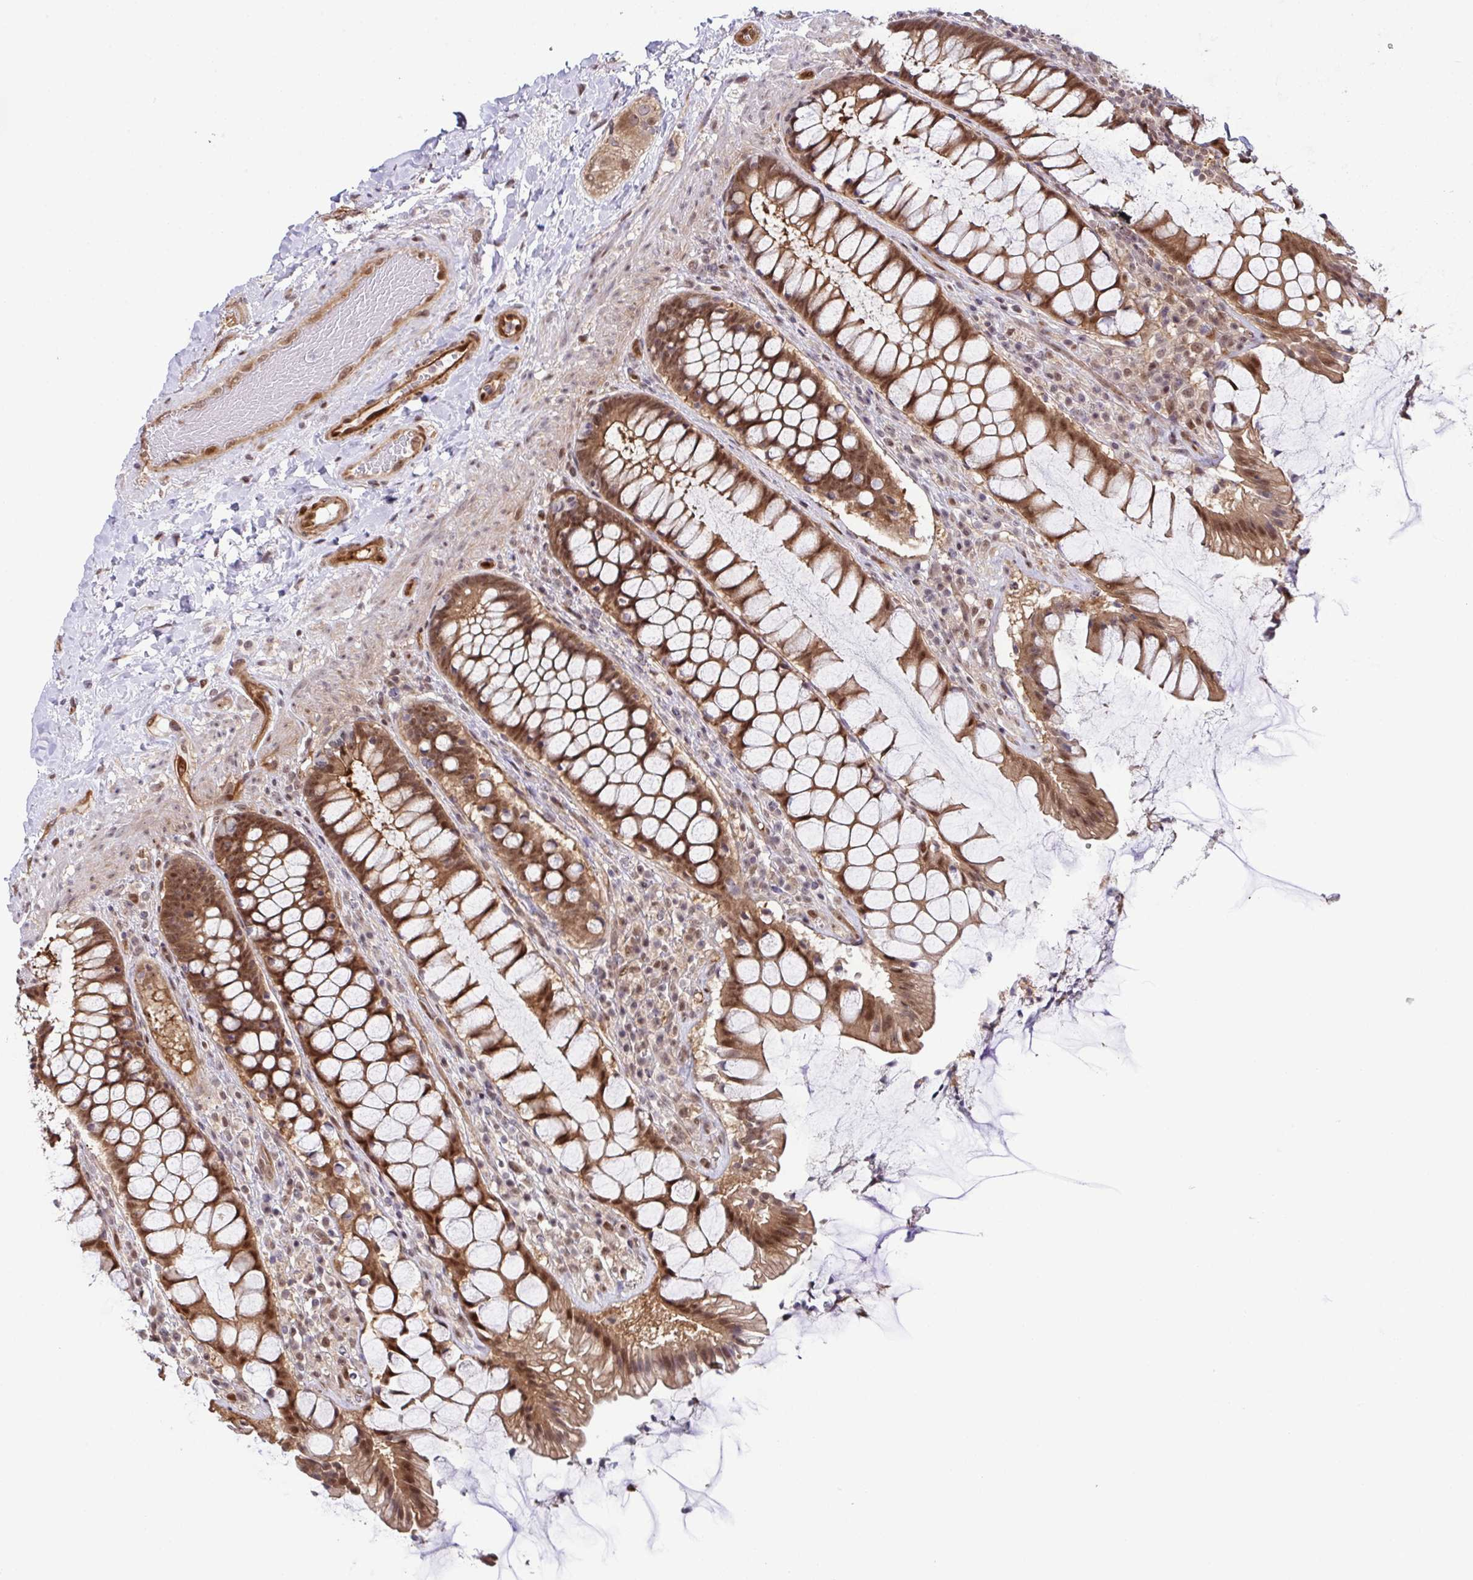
{"staining": {"intensity": "moderate", "quantity": ">75%", "location": "cytoplasmic/membranous,nuclear"}, "tissue": "rectum", "cell_type": "Glandular cells", "image_type": "normal", "snomed": [{"axis": "morphology", "description": "Normal tissue, NOS"}, {"axis": "topography", "description": "Rectum"}], "caption": "The photomicrograph exhibits immunohistochemical staining of normal rectum. There is moderate cytoplasmic/membranous,nuclear staining is seen in approximately >75% of glandular cells.", "gene": "DNAJB1", "patient": {"sex": "female", "age": 58}}